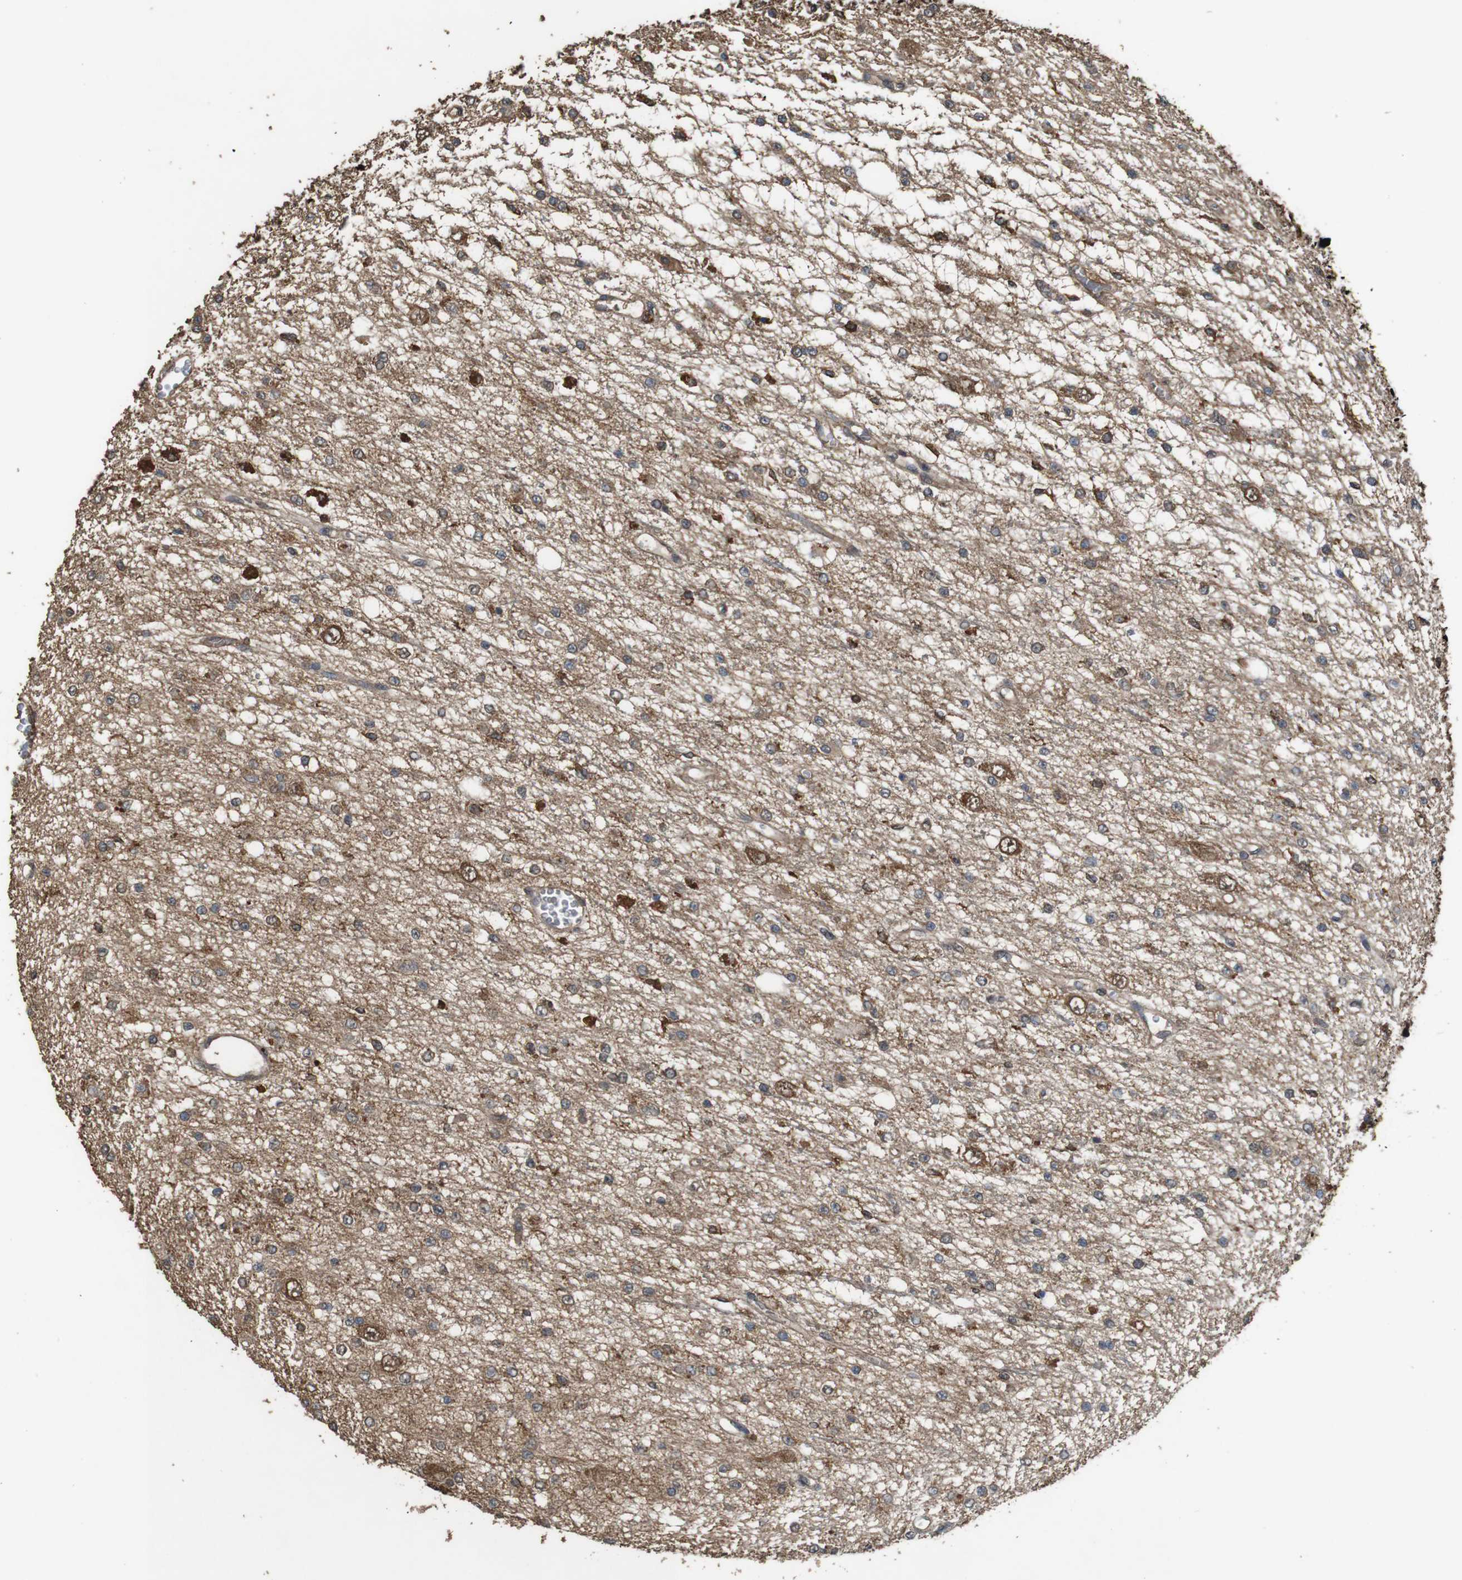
{"staining": {"intensity": "strong", "quantity": "<25%", "location": "cytoplasmic/membranous"}, "tissue": "glioma", "cell_type": "Tumor cells", "image_type": "cancer", "snomed": [{"axis": "morphology", "description": "Glioma, malignant, Low grade"}, {"axis": "topography", "description": "Brain"}], "caption": "Tumor cells exhibit medium levels of strong cytoplasmic/membranous positivity in about <25% of cells in human glioma.", "gene": "BAG4", "patient": {"sex": "male", "age": 38}}